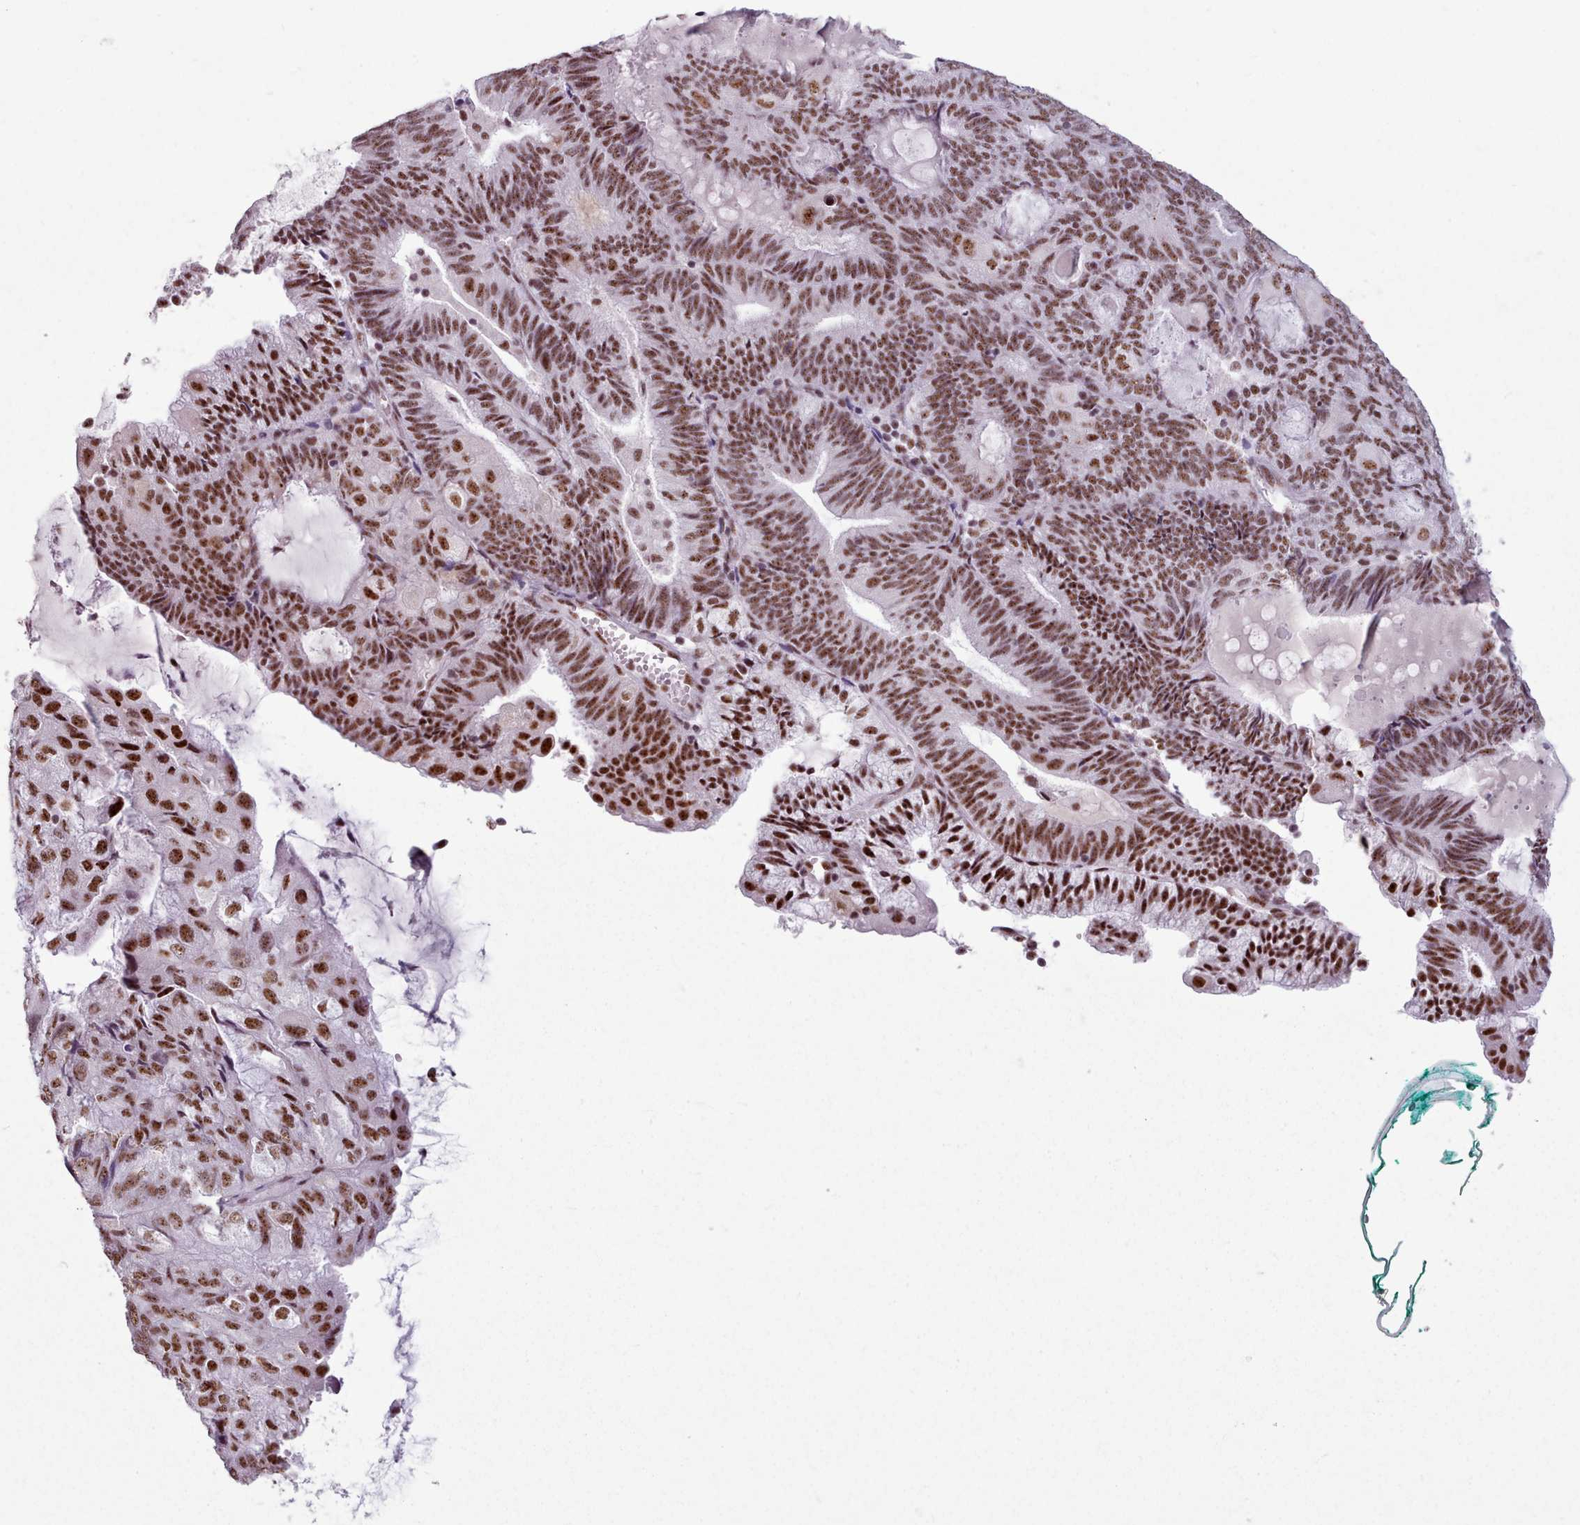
{"staining": {"intensity": "strong", "quantity": ">75%", "location": "nuclear"}, "tissue": "endometrial cancer", "cell_type": "Tumor cells", "image_type": "cancer", "snomed": [{"axis": "morphology", "description": "Adenocarcinoma, NOS"}, {"axis": "topography", "description": "Endometrium"}], "caption": "Protein analysis of endometrial cancer tissue displays strong nuclear staining in about >75% of tumor cells.", "gene": "SRRM1", "patient": {"sex": "female", "age": 81}}